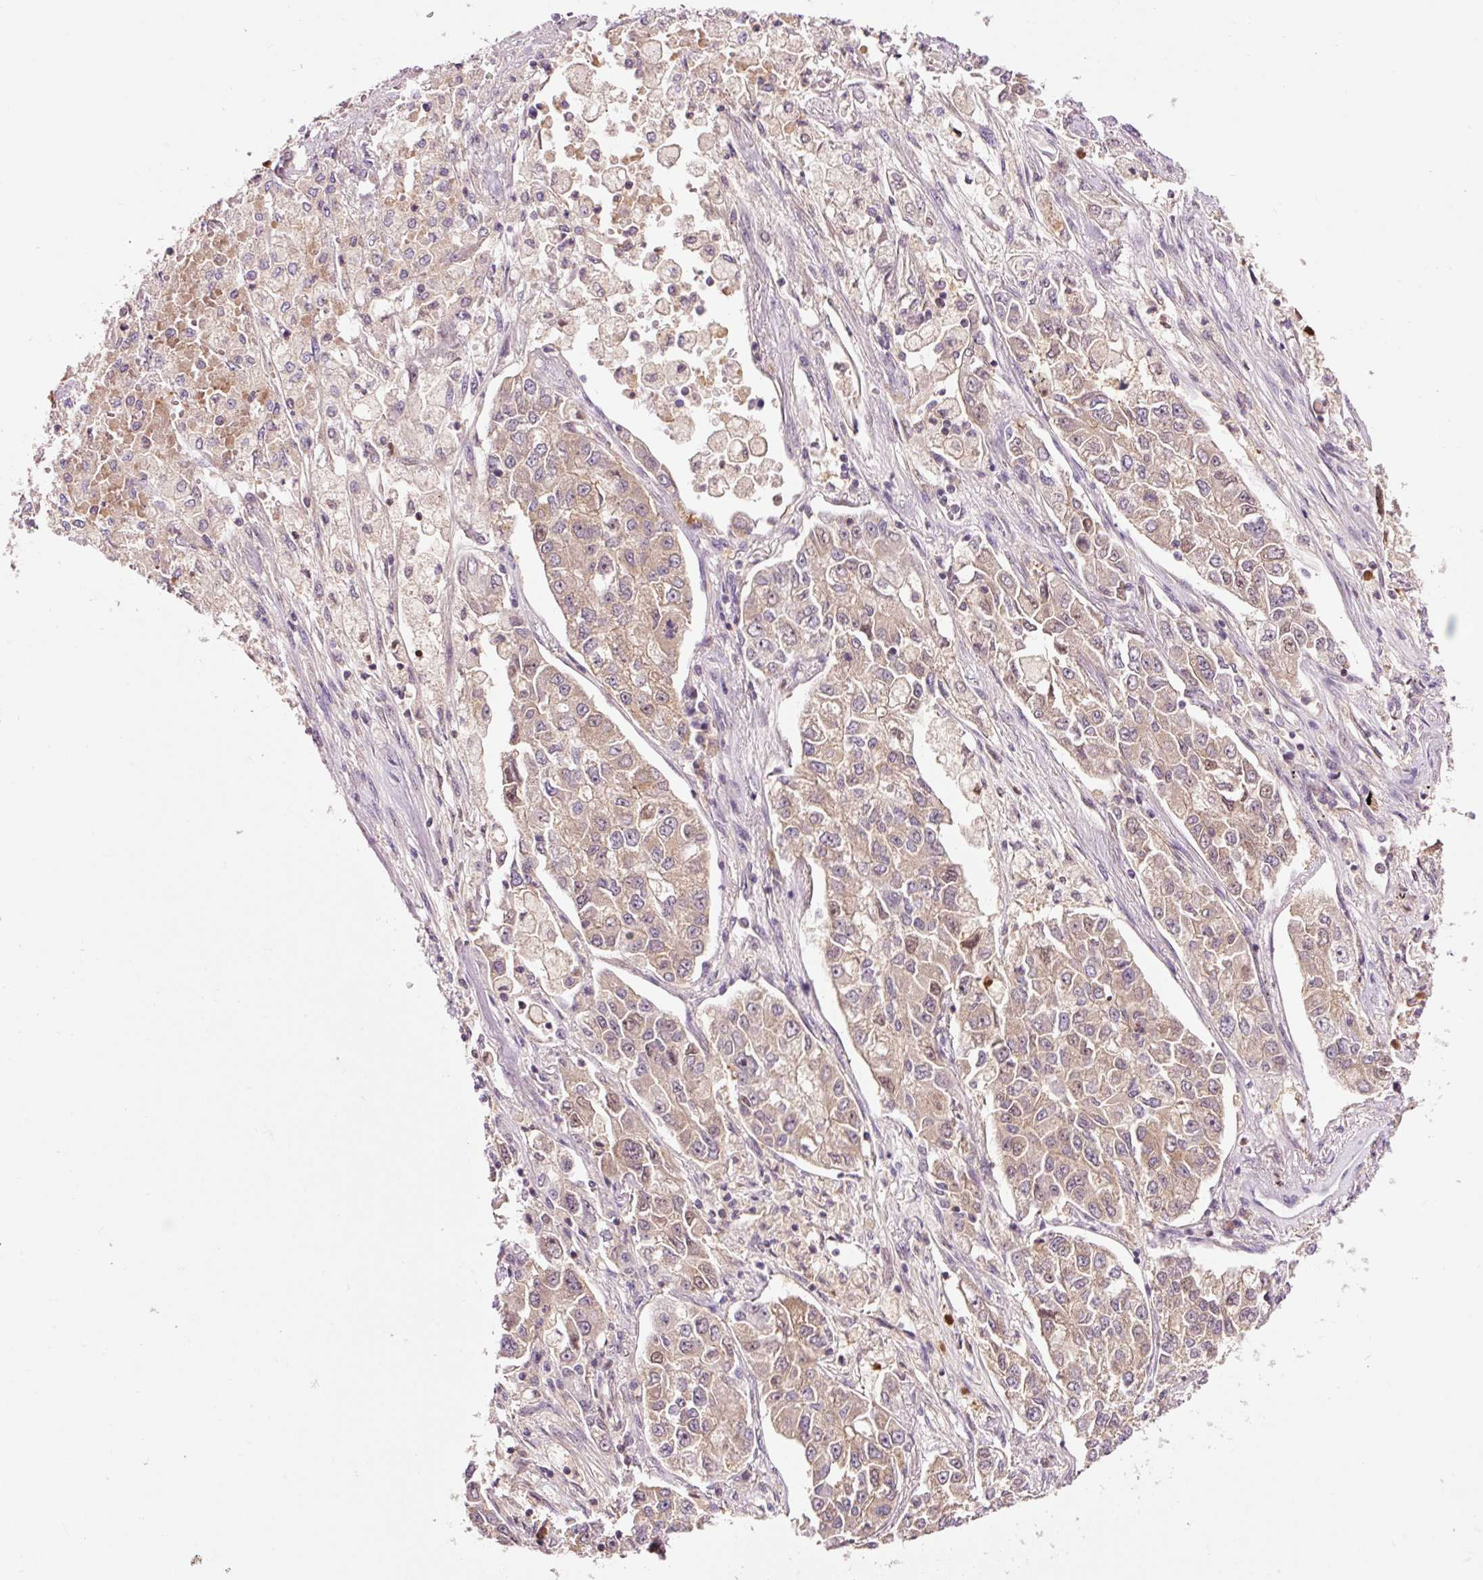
{"staining": {"intensity": "weak", "quantity": ">75%", "location": "cytoplasmic/membranous"}, "tissue": "lung cancer", "cell_type": "Tumor cells", "image_type": "cancer", "snomed": [{"axis": "morphology", "description": "Adenocarcinoma, NOS"}, {"axis": "topography", "description": "Lung"}], "caption": "Immunohistochemical staining of lung cancer (adenocarcinoma) reveals weak cytoplasmic/membranous protein positivity in about >75% of tumor cells.", "gene": "DPPA4", "patient": {"sex": "male", "age": 49}}